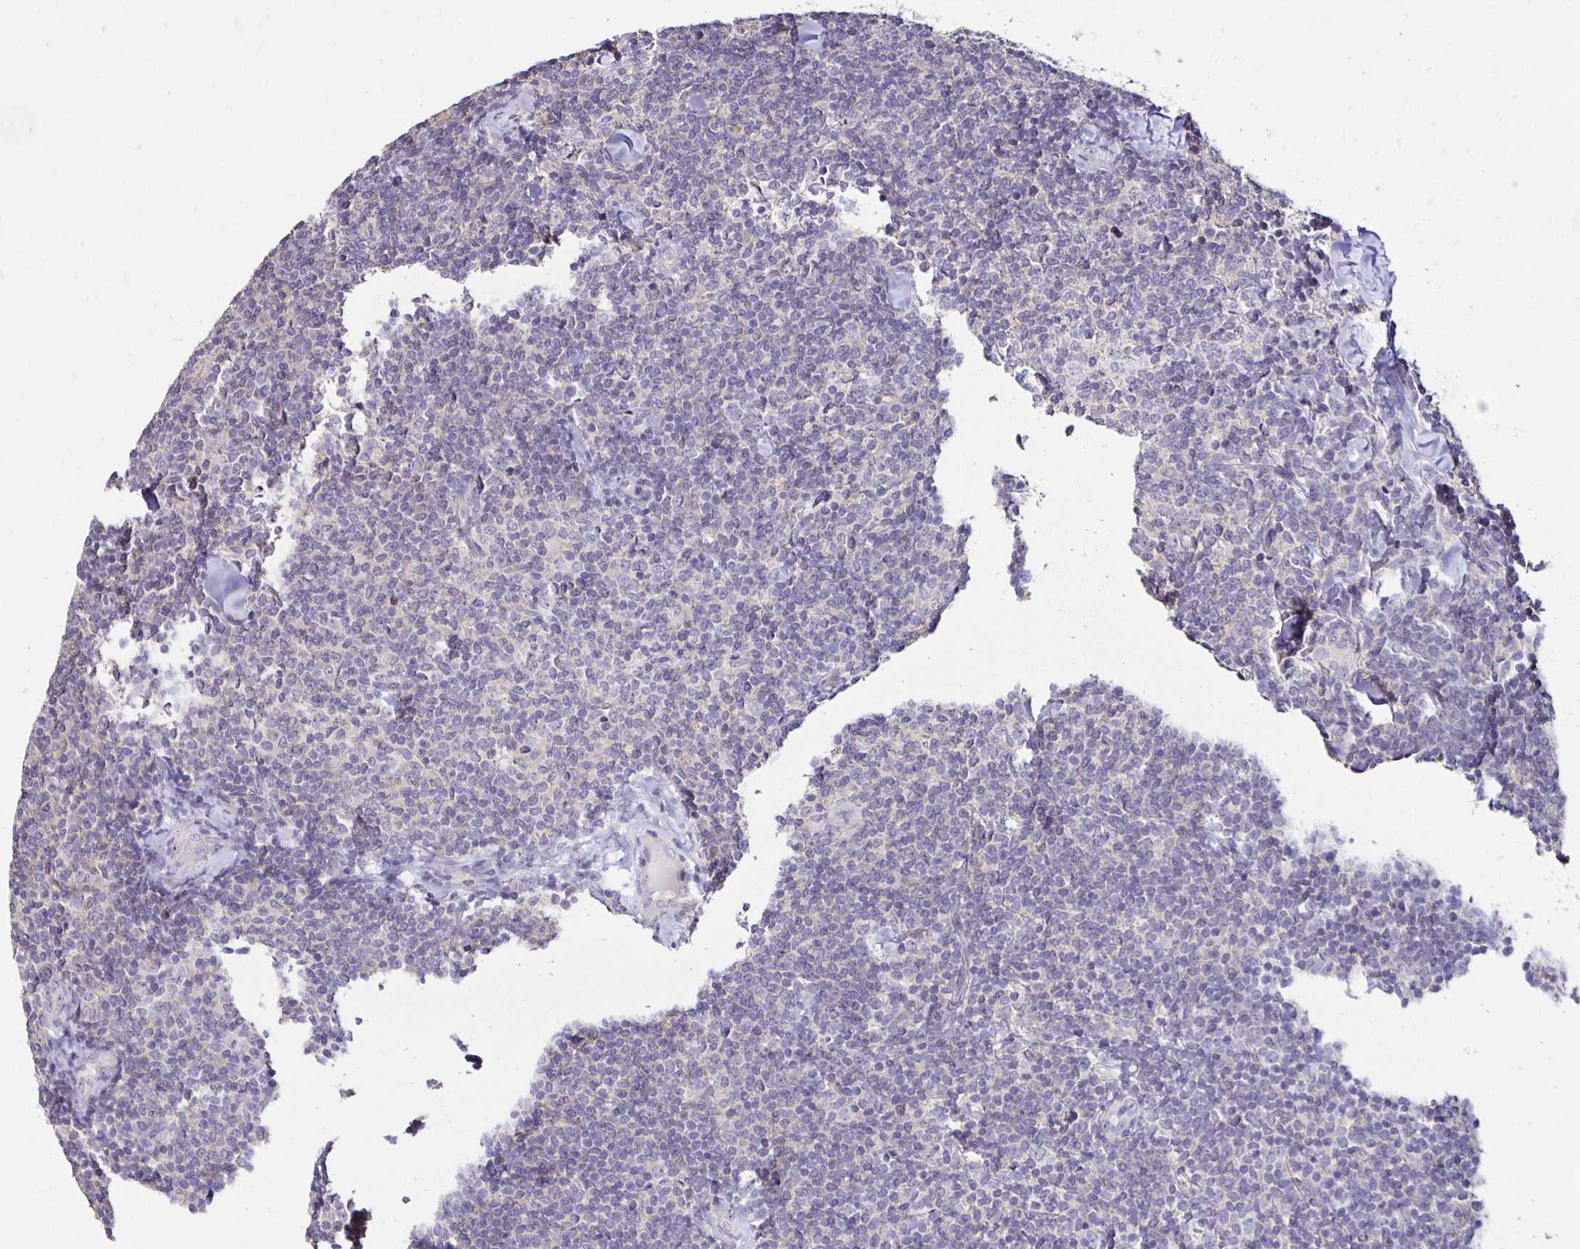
{"staining": {"intensity": "negative", "quantity": "none", "location": "none"}, "tissue": "lymphoma", "cell_type": "Tumor cells", "image_type": "cancer", "snomed": [{"axis": "morphology", "description": "Malignant lymphoma, non-Hodgkin's type, Low grade"}, {"axis": "topography", "description": "Lymph node"}], "caption": "This photomicrograph is of low-grade malignant lymphoma, non-Hodgkin's type stained with immunohistochemistry (IHC) to label a protein in brown with the nuclei are counter-stained blue. There is no positivity in tumor cells. (DAB (3,3'-diaminobenzidine) IHC, high magnification).", "gene": "PNPLA3", "patient": {"sex": "female", "age": 56}}